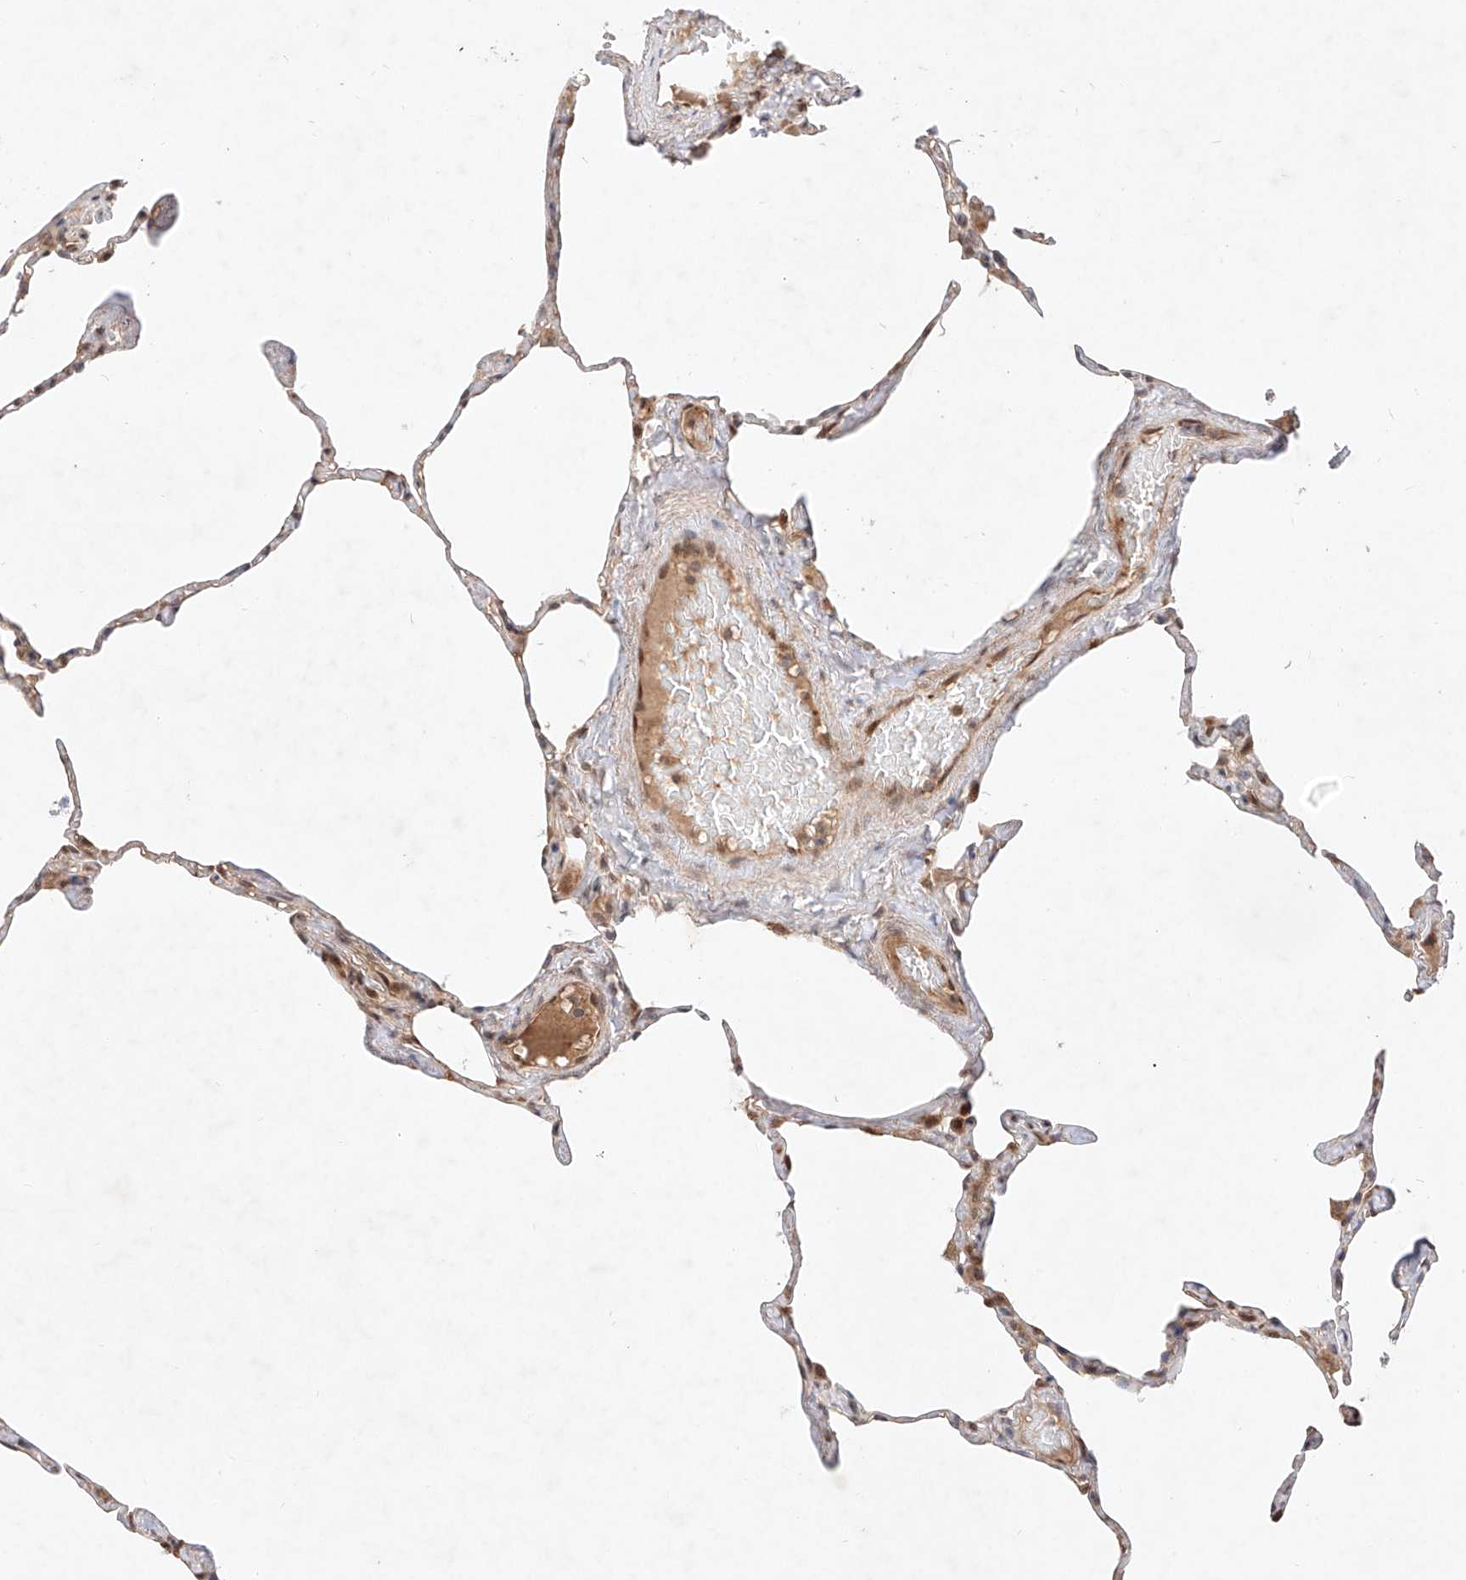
{"staining": {"intensity": "moderate", "quantity": "<25%", "location": "cytoplasmic/membranous"}, "tissue": "lung", "cell_type": "Alveolar cells", "image_type": "normal", "snomed": [{"axis": "morphology", "description": "Normal tissue, NOS"}, {"axis": "topography", "description": "Lung"}], "caption": "Immunohistochemical staining of normal lung shows low levels of moderate cytoplasmic/membranous positivity in about <25% of alveolar cells.", "gene": "ZNF124", "patient": {"sex": "male", "age": 65}}